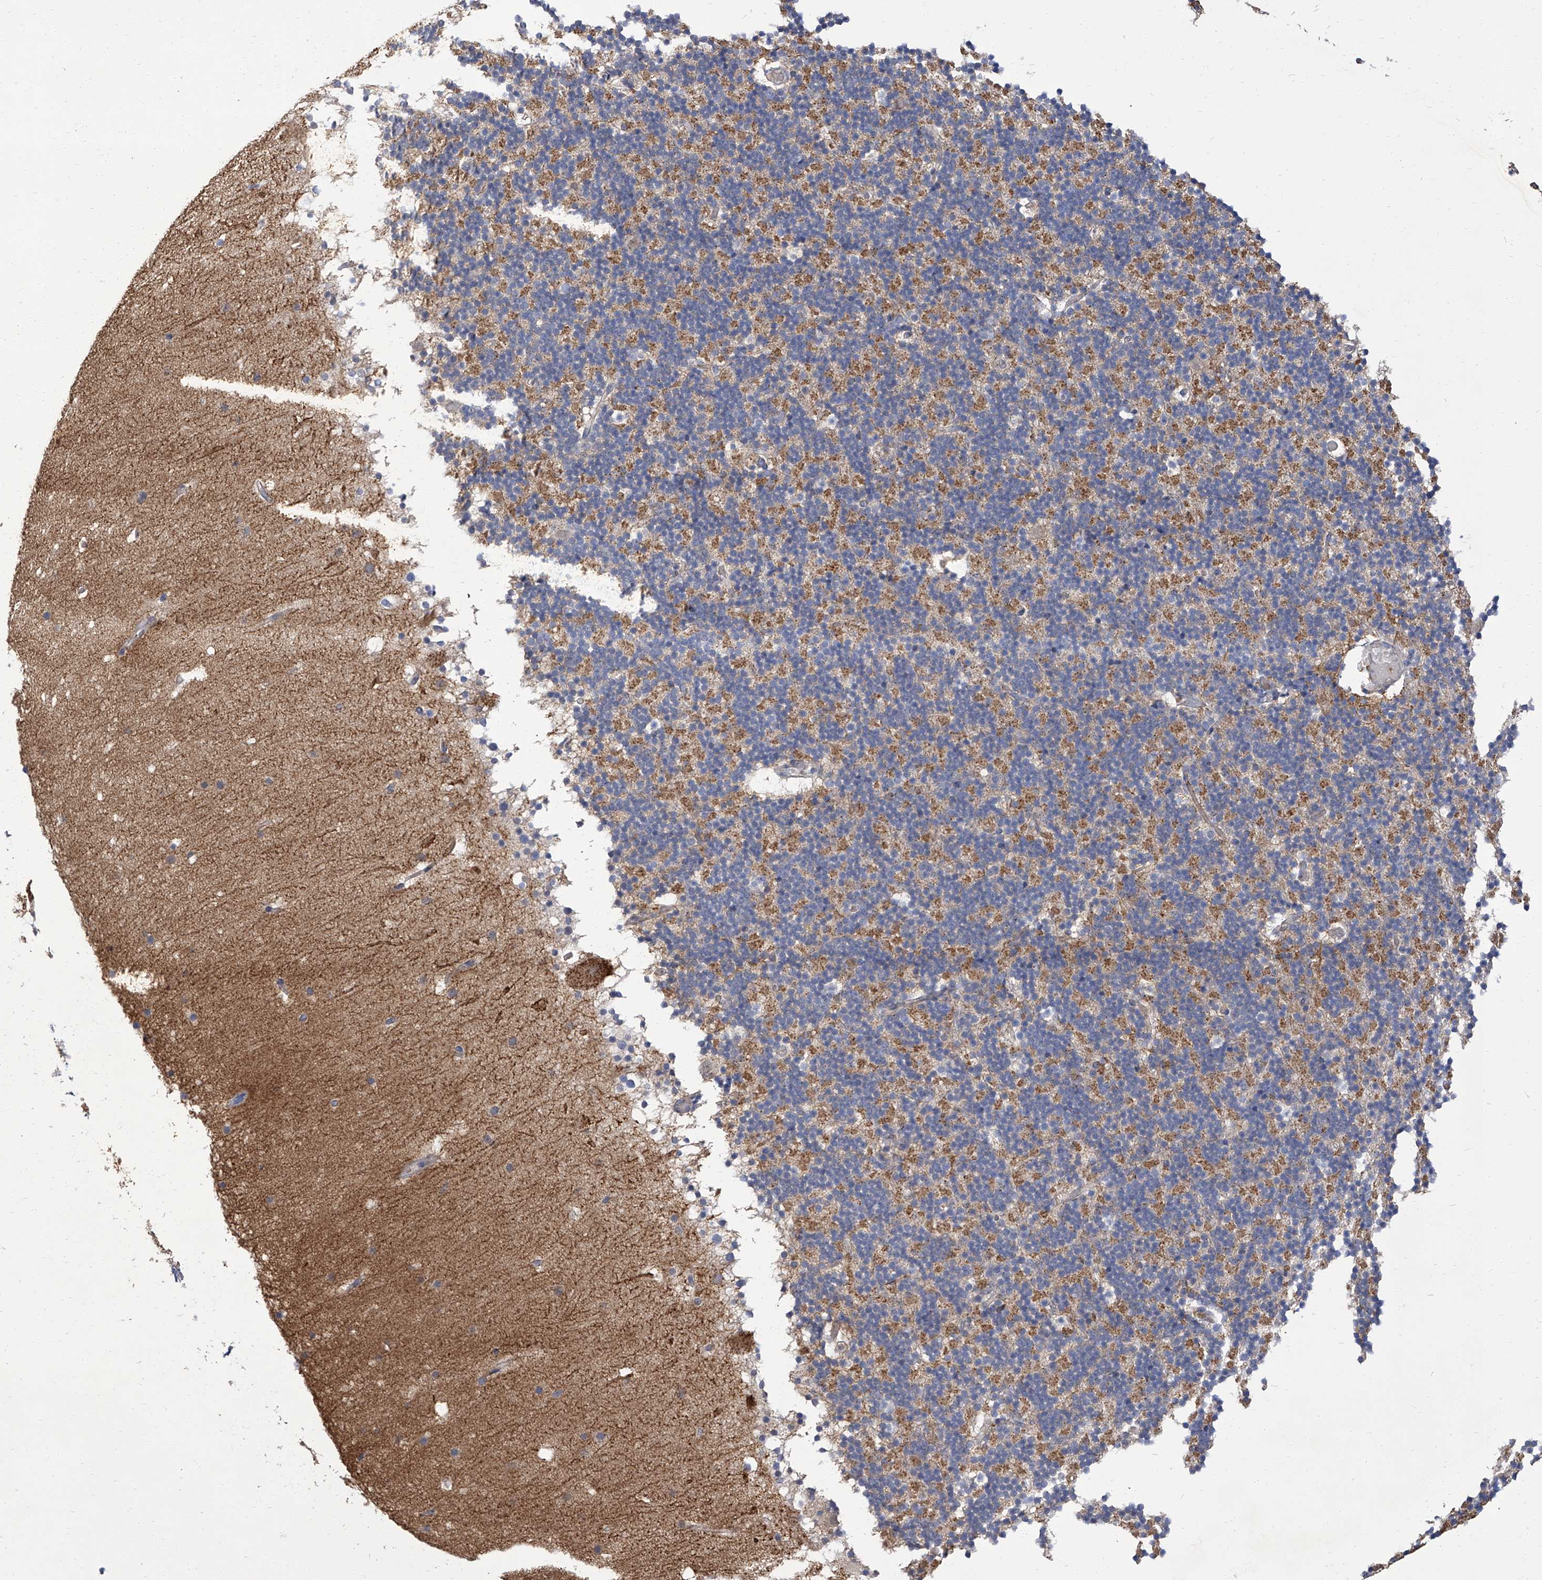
{"staining": {"intensity": "moderate", "quantity": "25%-75%", "location": "cytoplasmic/membranous"}, "tissue": "cerebellum", "cell_type": "Cells in granular layer", "image_type": "normal", "snomed": [{"axis": "morphology", "description": "Normal tissue, NOS"}, {"axis": "topography", "description": "Cerebellum"}], "caption": "Cerebellum stained for a protein (brown) demonstrates moderate cytoplasmic/membranous positive staining in about 25%-75% of cells in granular layer.", "gene": "PARD3", "patient": {"sex": "male", "age": 57}}